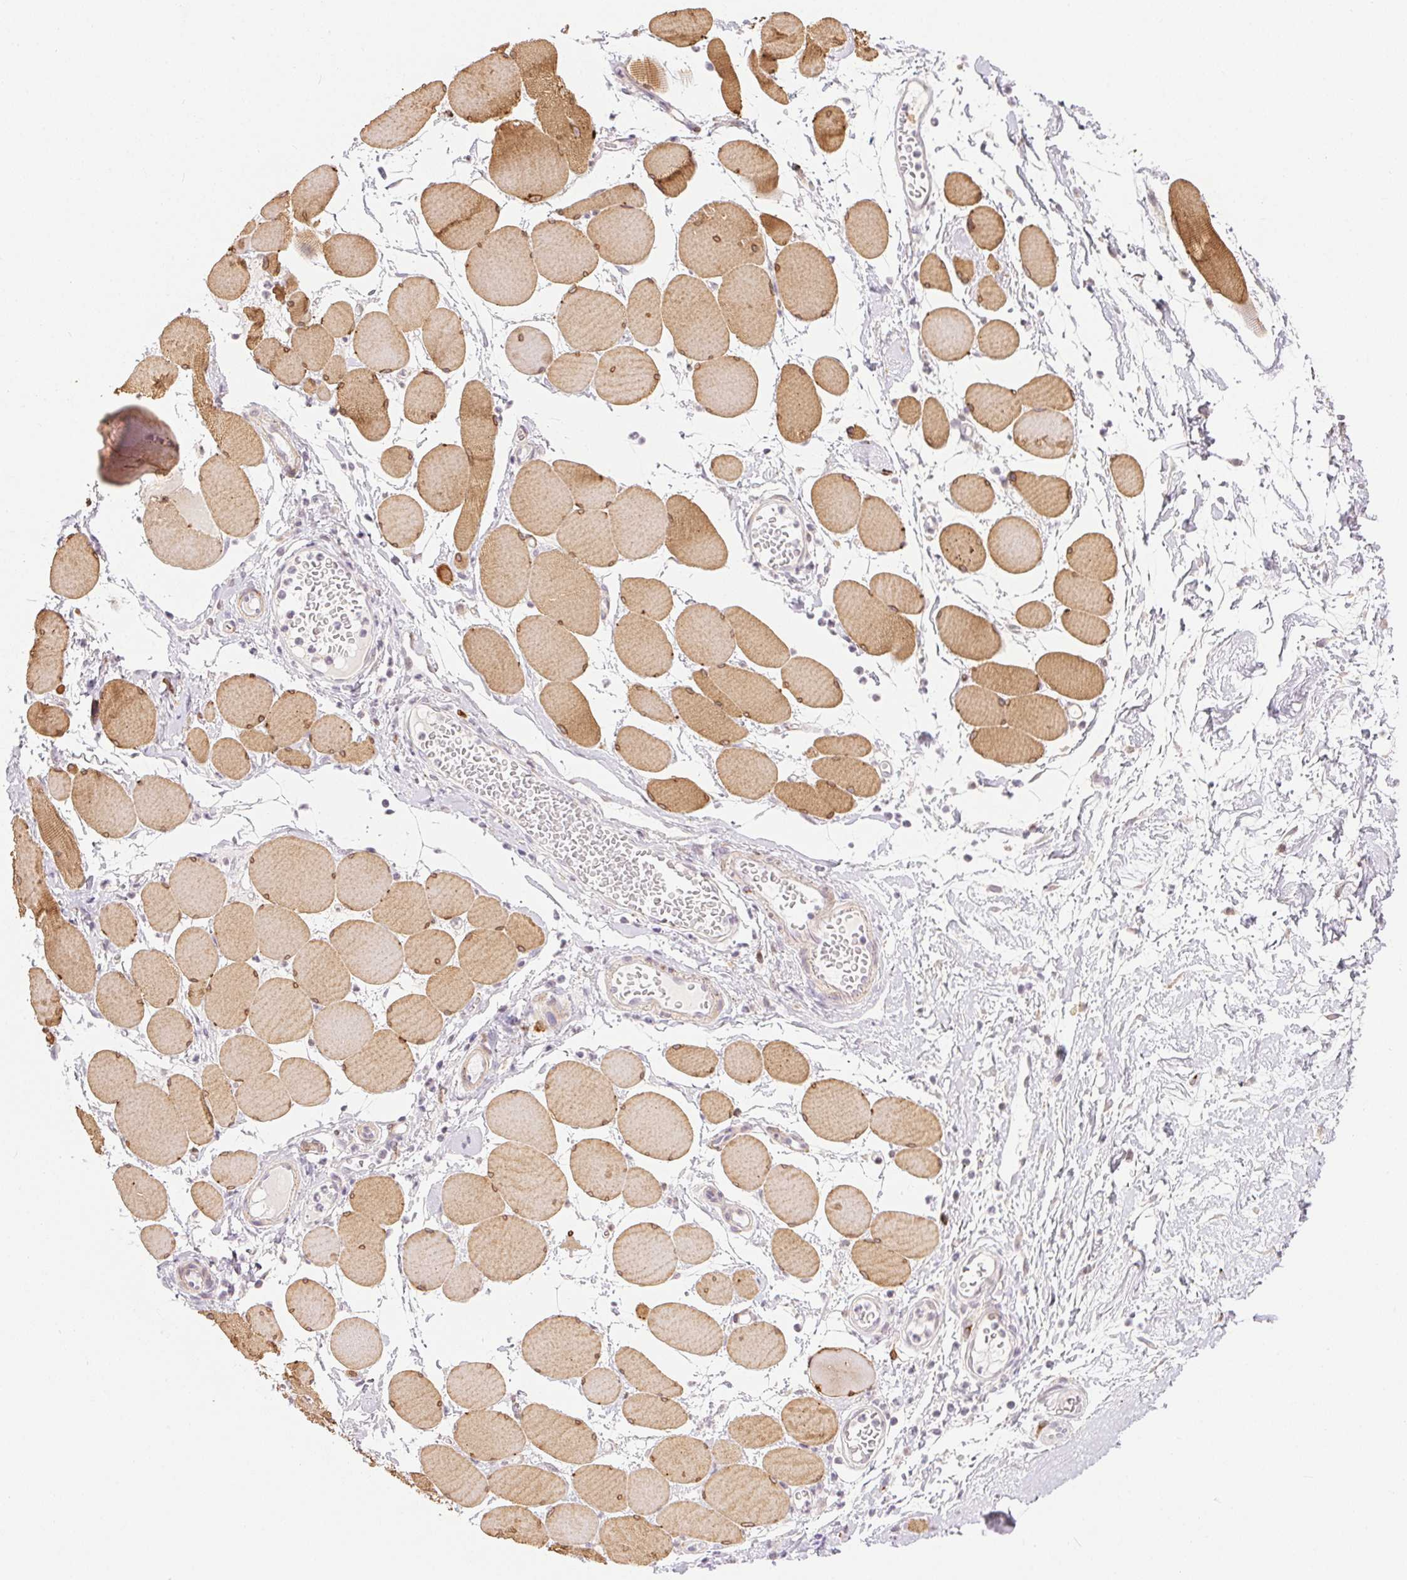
{"staining": {"intensity": "moderate", "quantity": ">75%", "location": "cytoplasmic/membranous,nuclear"}, "tissue": "skeletal muscle", "cell_type": "Myocytes", "image_type": "normal", "snomed": [{"axis": "morphology", "description": "Normal tissue, NOS"}, {"axis": "topography", "description": "Skeletal muscle"}], "caption": "The immunohistochemical stain highlights moderate cytoplasmic/membranous,nuclear expression in myocytes of normal skeletal muscle. Nuclei are stained in blue.", "gene": "RPGRIP1", "patient": {"sex": "female", "age": 75}}